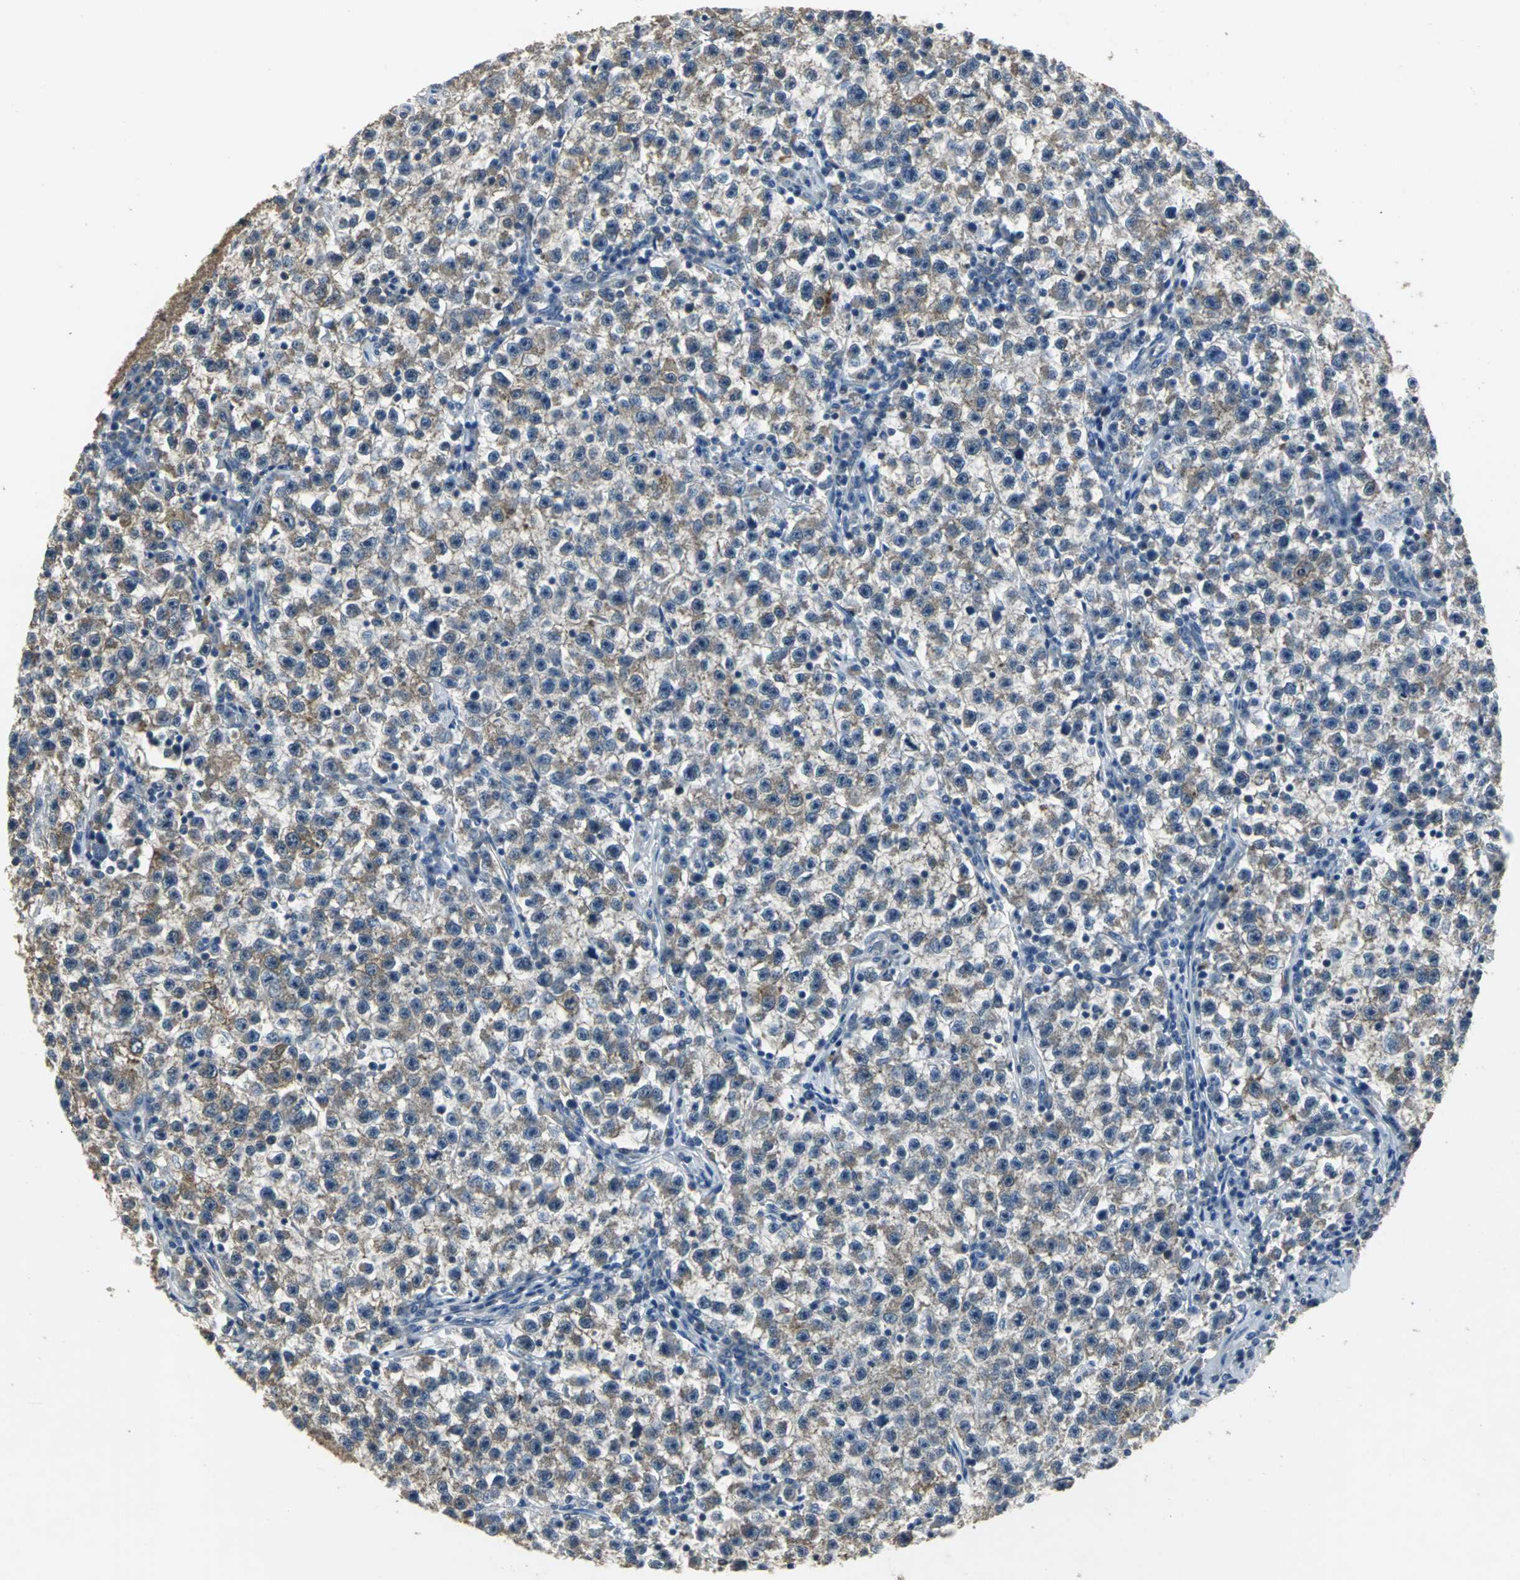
{"staining": {"intensity": "moderate", "quantity": ">75%", "location": "cytoplasmic/membranous"}, "tissue": "testis cancer", "cell_type": "Tumor cells", "image_type": "cancer", "snomed": [{"axis": "morphology", "description": "Seminoma, NOS"}, {"axis": "topography", "description": "Testis"}], "caption": "Moderate cytoplasmic/membranous protein positivity is appreciated in approximately >75% of tumor cells in testis cancer (seminoma).", "gene": "OCLN", "patient": {"sex": "male", "age": 22}}